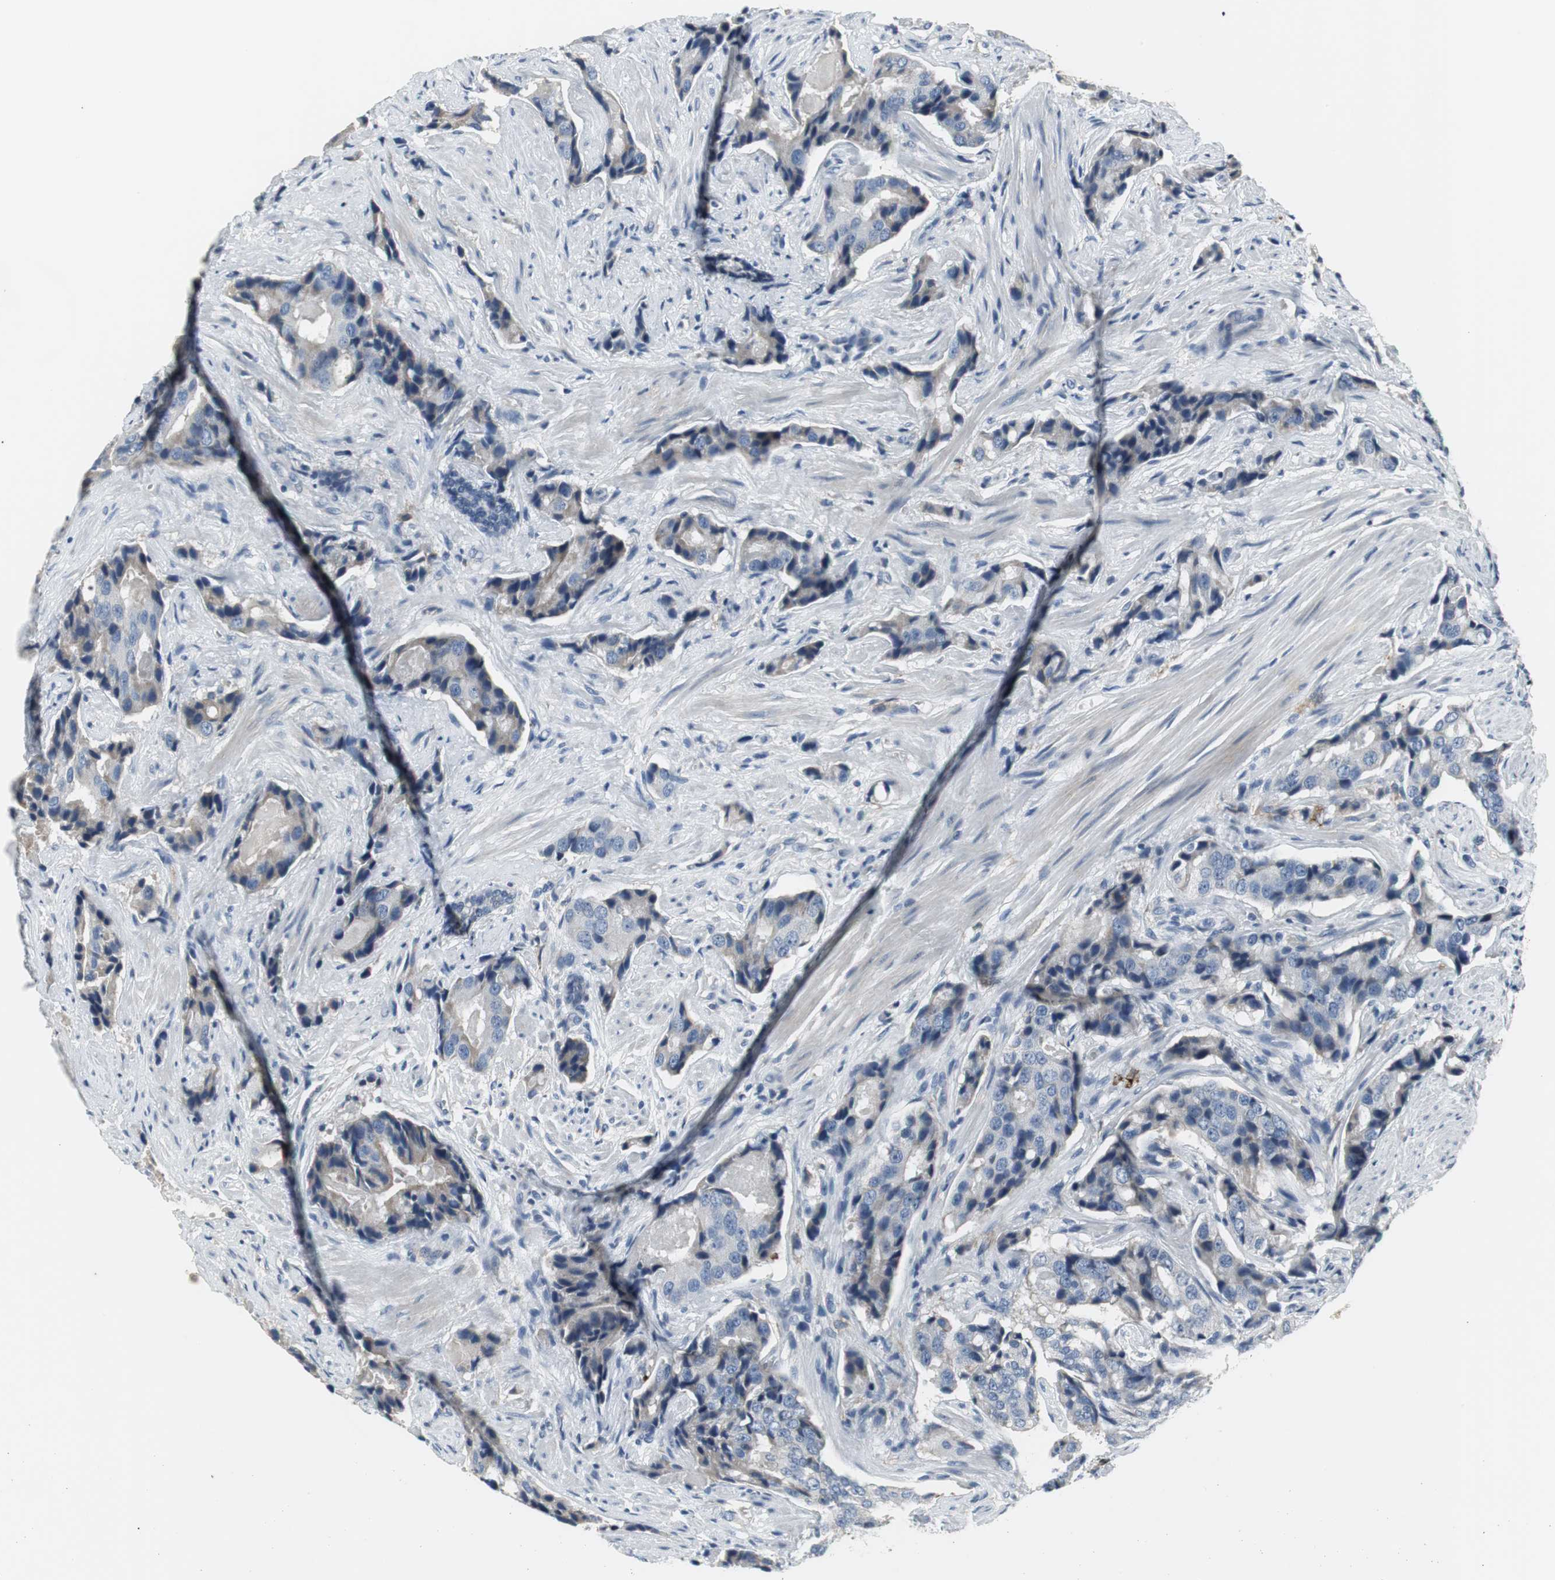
{"staining": {"intensity": "weak", "quantity": "<25%", "location": "cytoplasmic/membranous"}, "tissue": "prostate cancer", "cell_type": "Tumor cells", "image_type": "cancer", "snomed": [{"axis": "morphology", "description": "Adenocarcinoma, High grade"}, {"axis": "topography", "description": "Prostate"}], "caption": "A photomicrograph of prostate cancer (adenocarcinoma (high-grade)) stained for a protein reveals no brown staining in tumor cells.", "gene": "SLC2A5", "patient": {"sex": "male", "age": 58}}